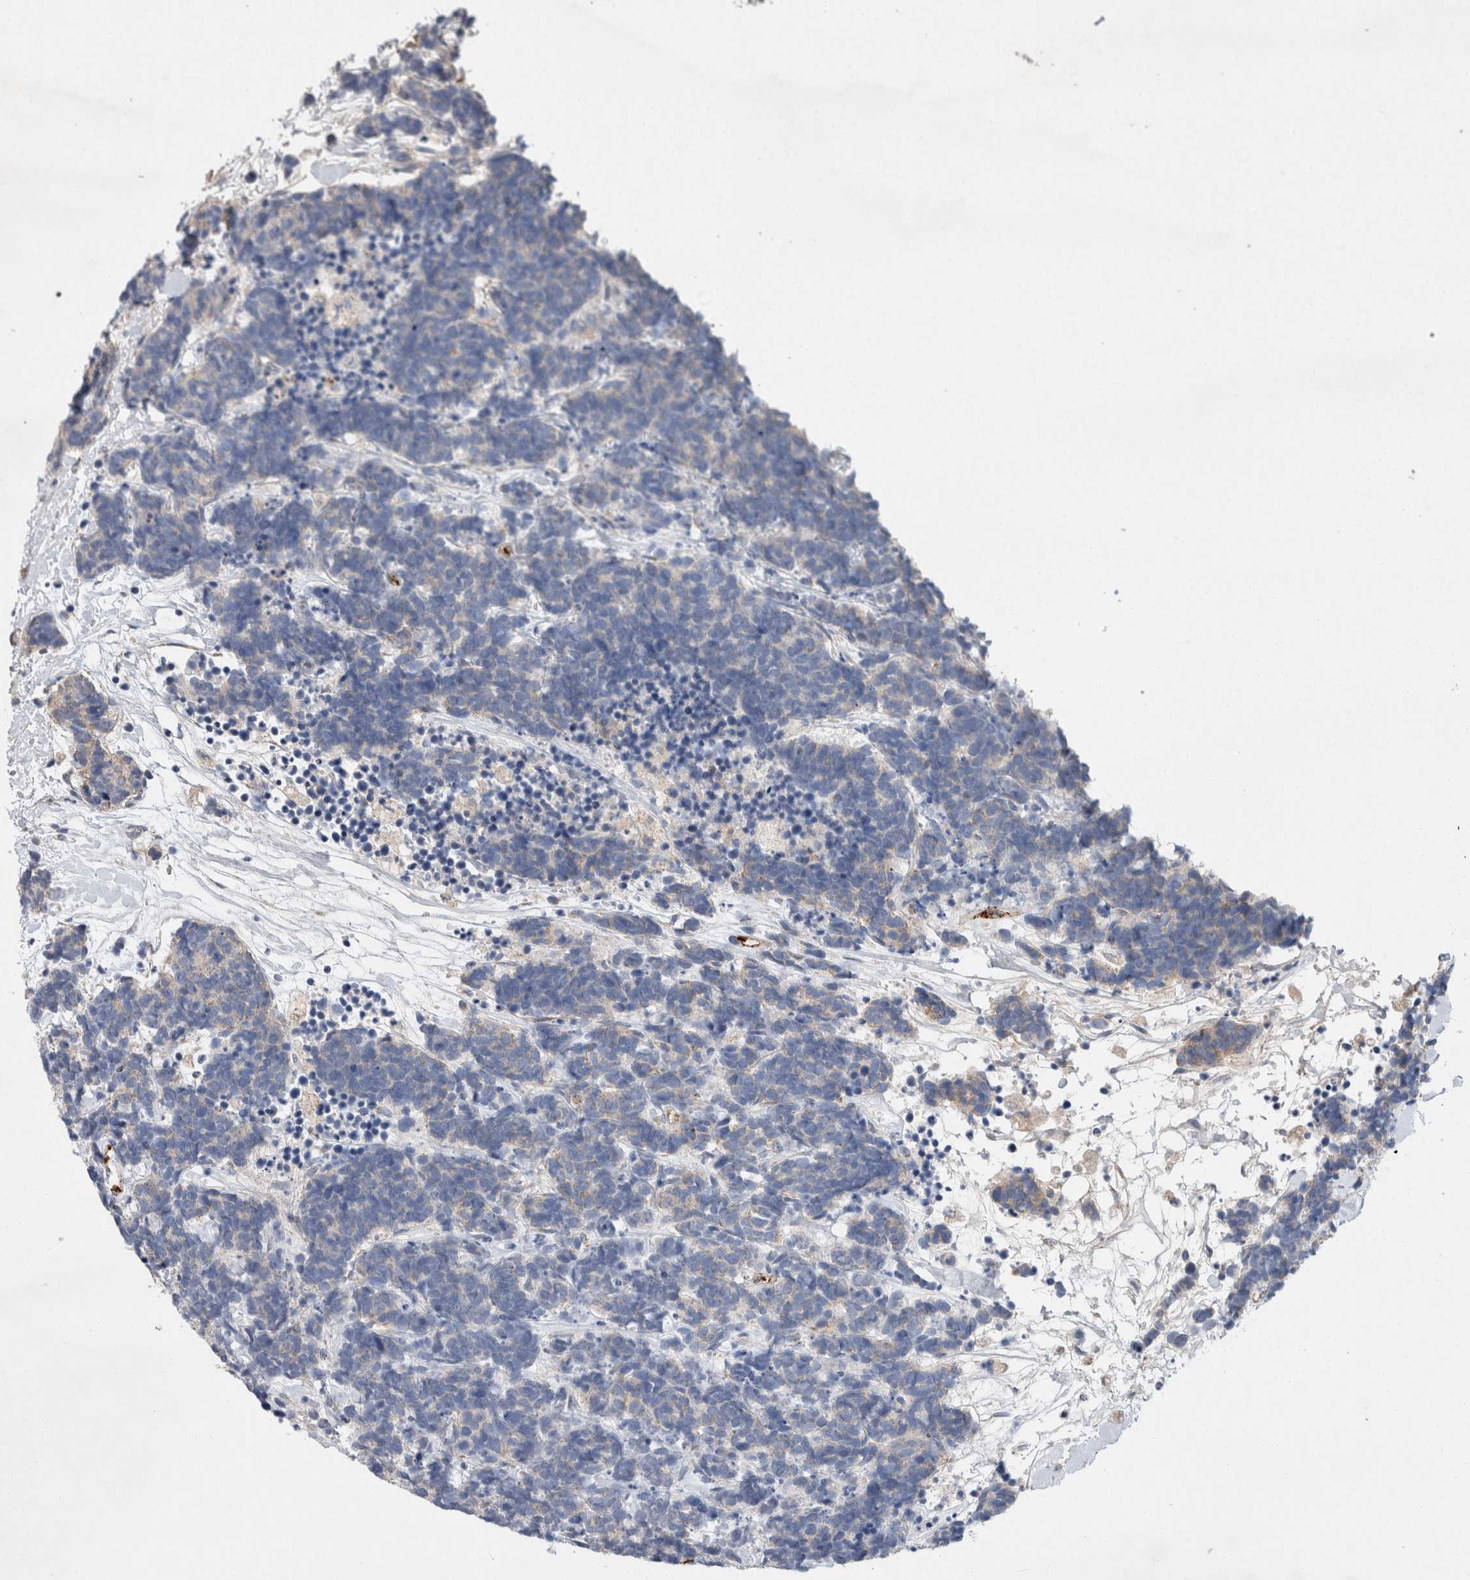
{"staining": {"intensity": "weak", "quantity": "<25%", "location": "cytoplasmic/membranous"}, "tissue": "carcinoid", "cell_type": "Tumor cells", "image_type": "cancer", "snomed": [{"axis": "morphology", "description": "Carcinoma, NOS"}, {"axis": "morphology", "description": "Carcinoid, malignant, NOS"}, {"axis": "topography", "description": "Urinary bladder"}], "caption": "DAB (3,3'-diaminobenzidine) immunohistochemical staining of carcinoma reveals no significant positivity in tumor cells.", "gene": "IARS2", "patient": {"sex": "male", "age": 57}}